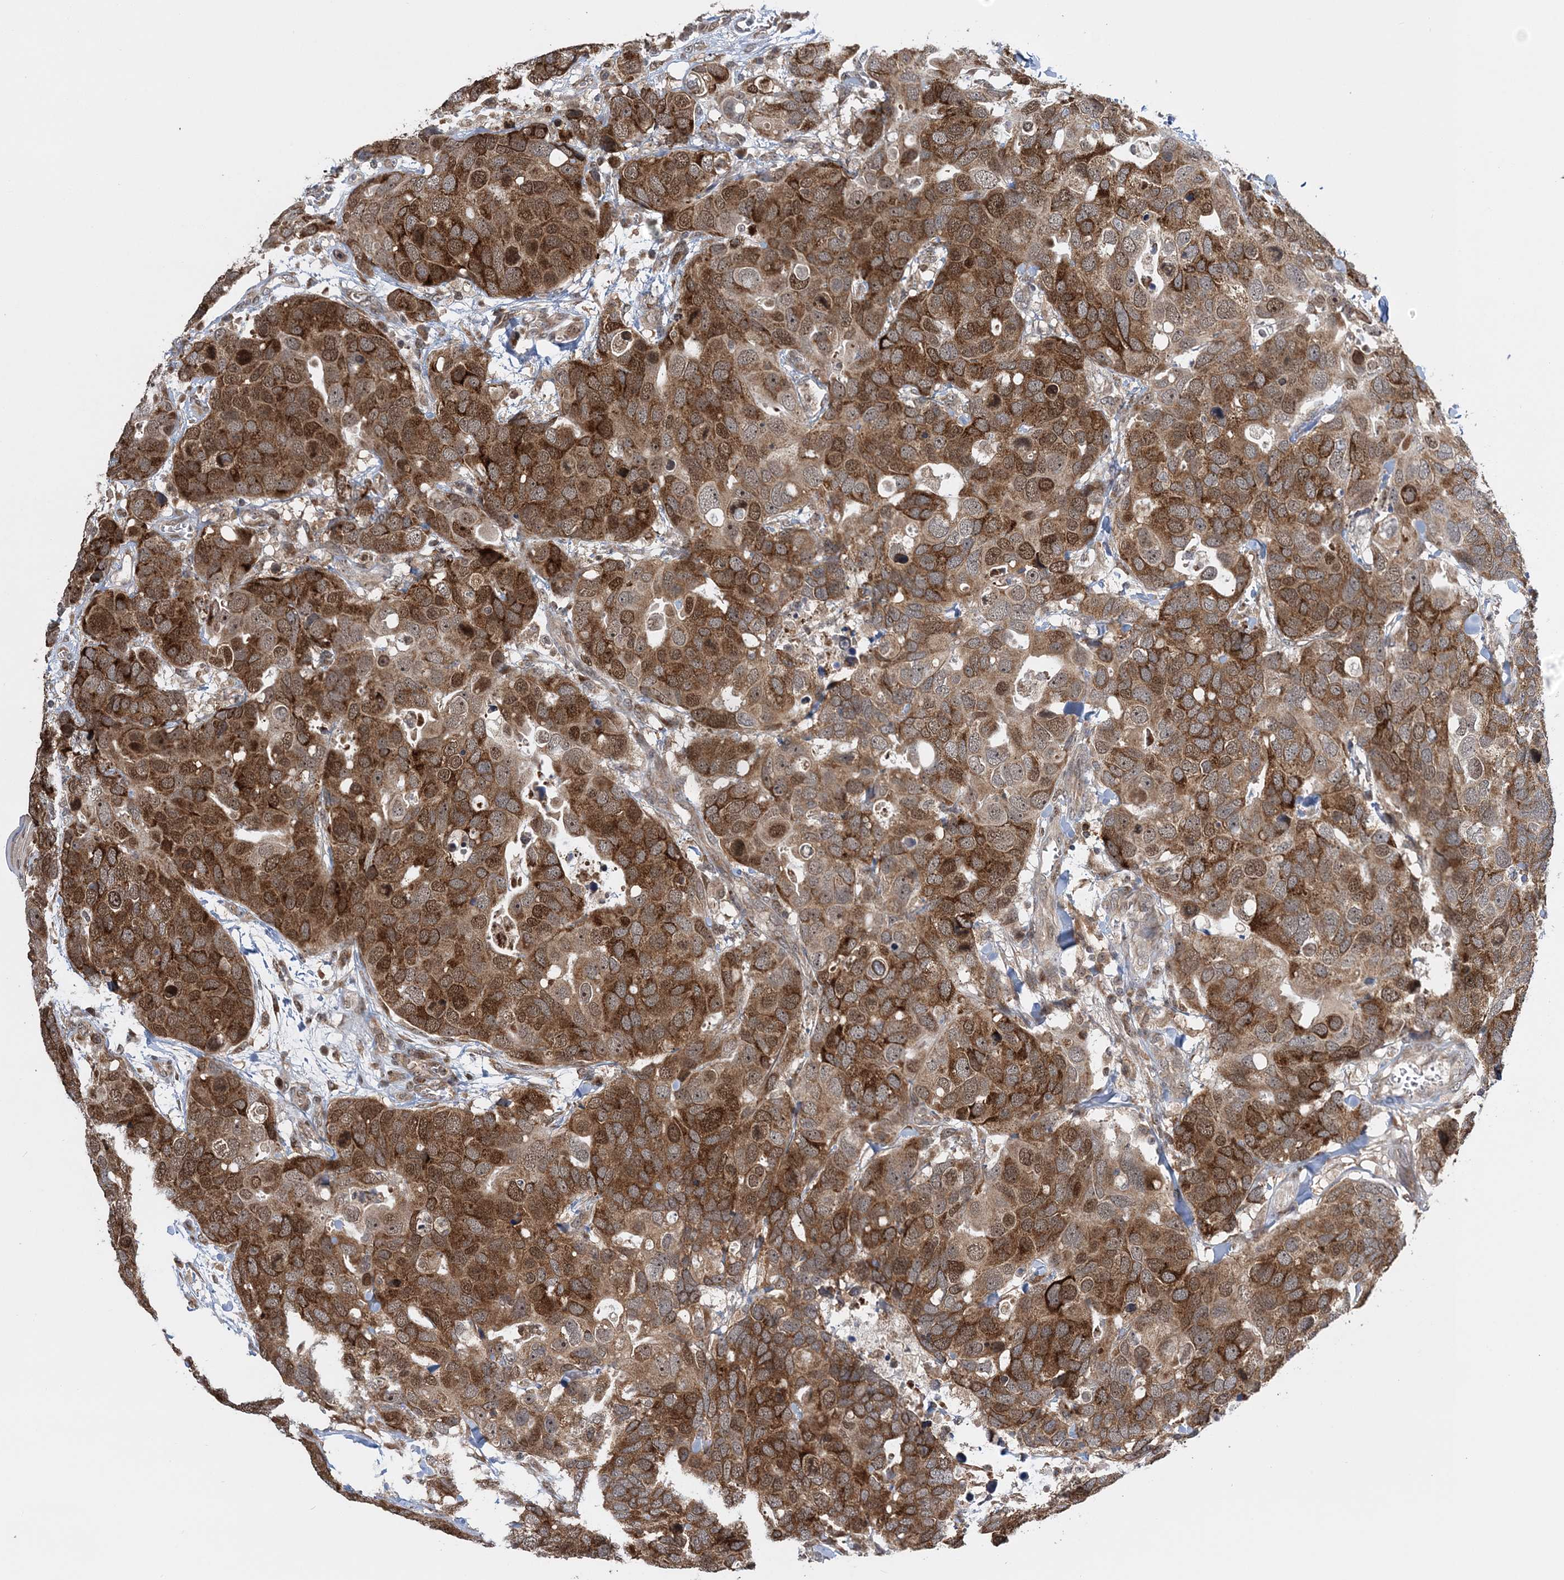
{"staining": {"intensity": "strong", "quantity": ">75%", "location": "cytoplasmic/membranous,nuclear"}, "tissue": "breast cancer", "cell_type": "Tumor cells", "image_type": "cancer", "snomed": [{"axis": "morphology", "description": "Duct carcinoma"}, {"axis": "topography", "description": "Breast"}], "caption": "A high-resolution image shows IHC staining of intraductal carcinoma (breast), which reveals strong cytoplasmic/membranous and nuclear positivity in approximately >75% of tumor cells.", "gene": "KIF4A", "patient": {"sex": "female", "age": 83}}